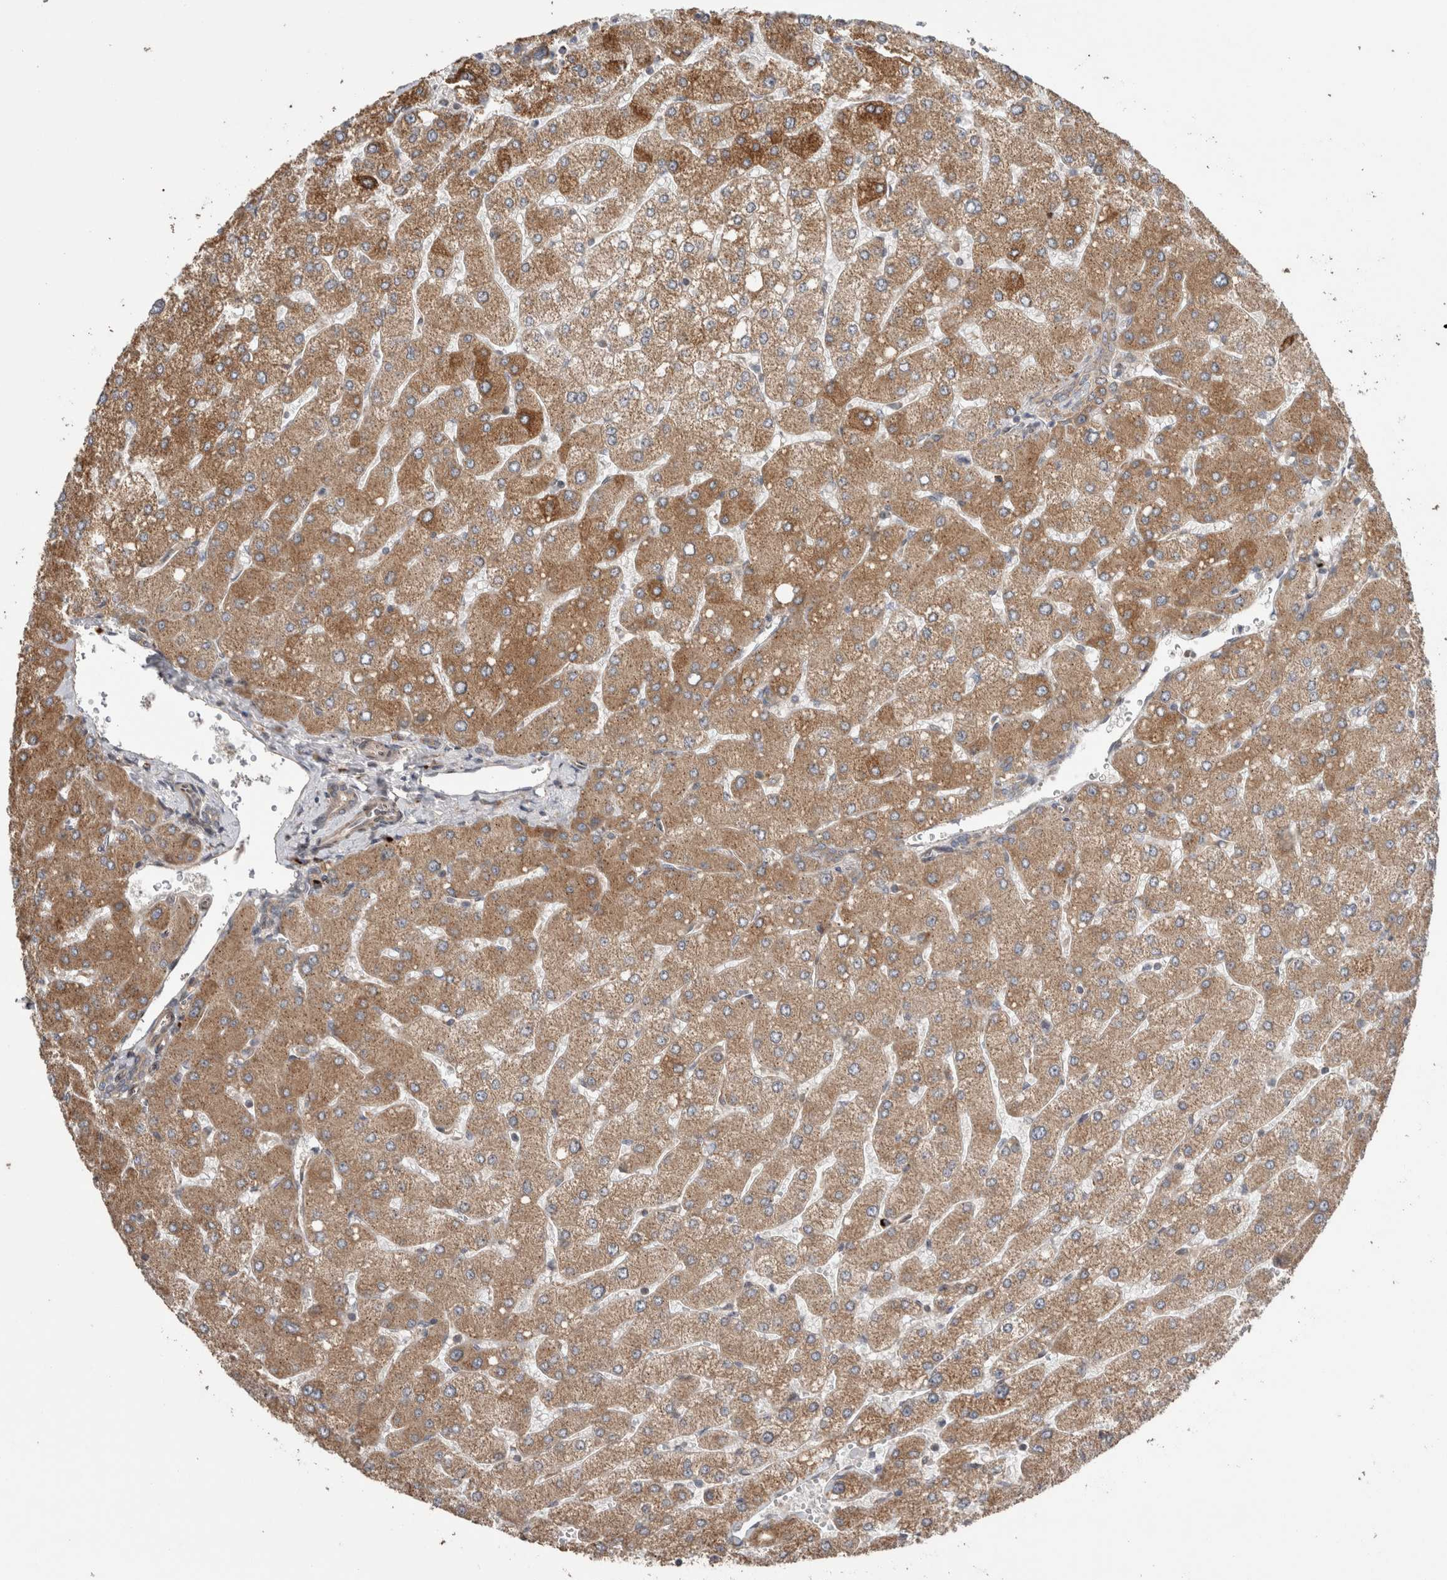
{"staining": {"intensity": "weak", "quantity": "25%-75%", "location": "cytoplasmic/membranous"}, "tissue": "liver", "cell_type": "Cholangiocytes", "image_type": "normal", "snomed": [{"axis": "morphology", "description": "Normal tissue, NOS"}, {"axis": "topography", "description": "Liver"}], "caption": "Protein analysis of benign liver demonstrates weak cytoplasmic/membranous staining in about 25%-75% of cholangiocytes. Immunohistochemistry stains the protein of interest in brown and the nuclei are stained blue.", "gene": "TRIM5", "patient": {"sex": "male", "age": 55}}